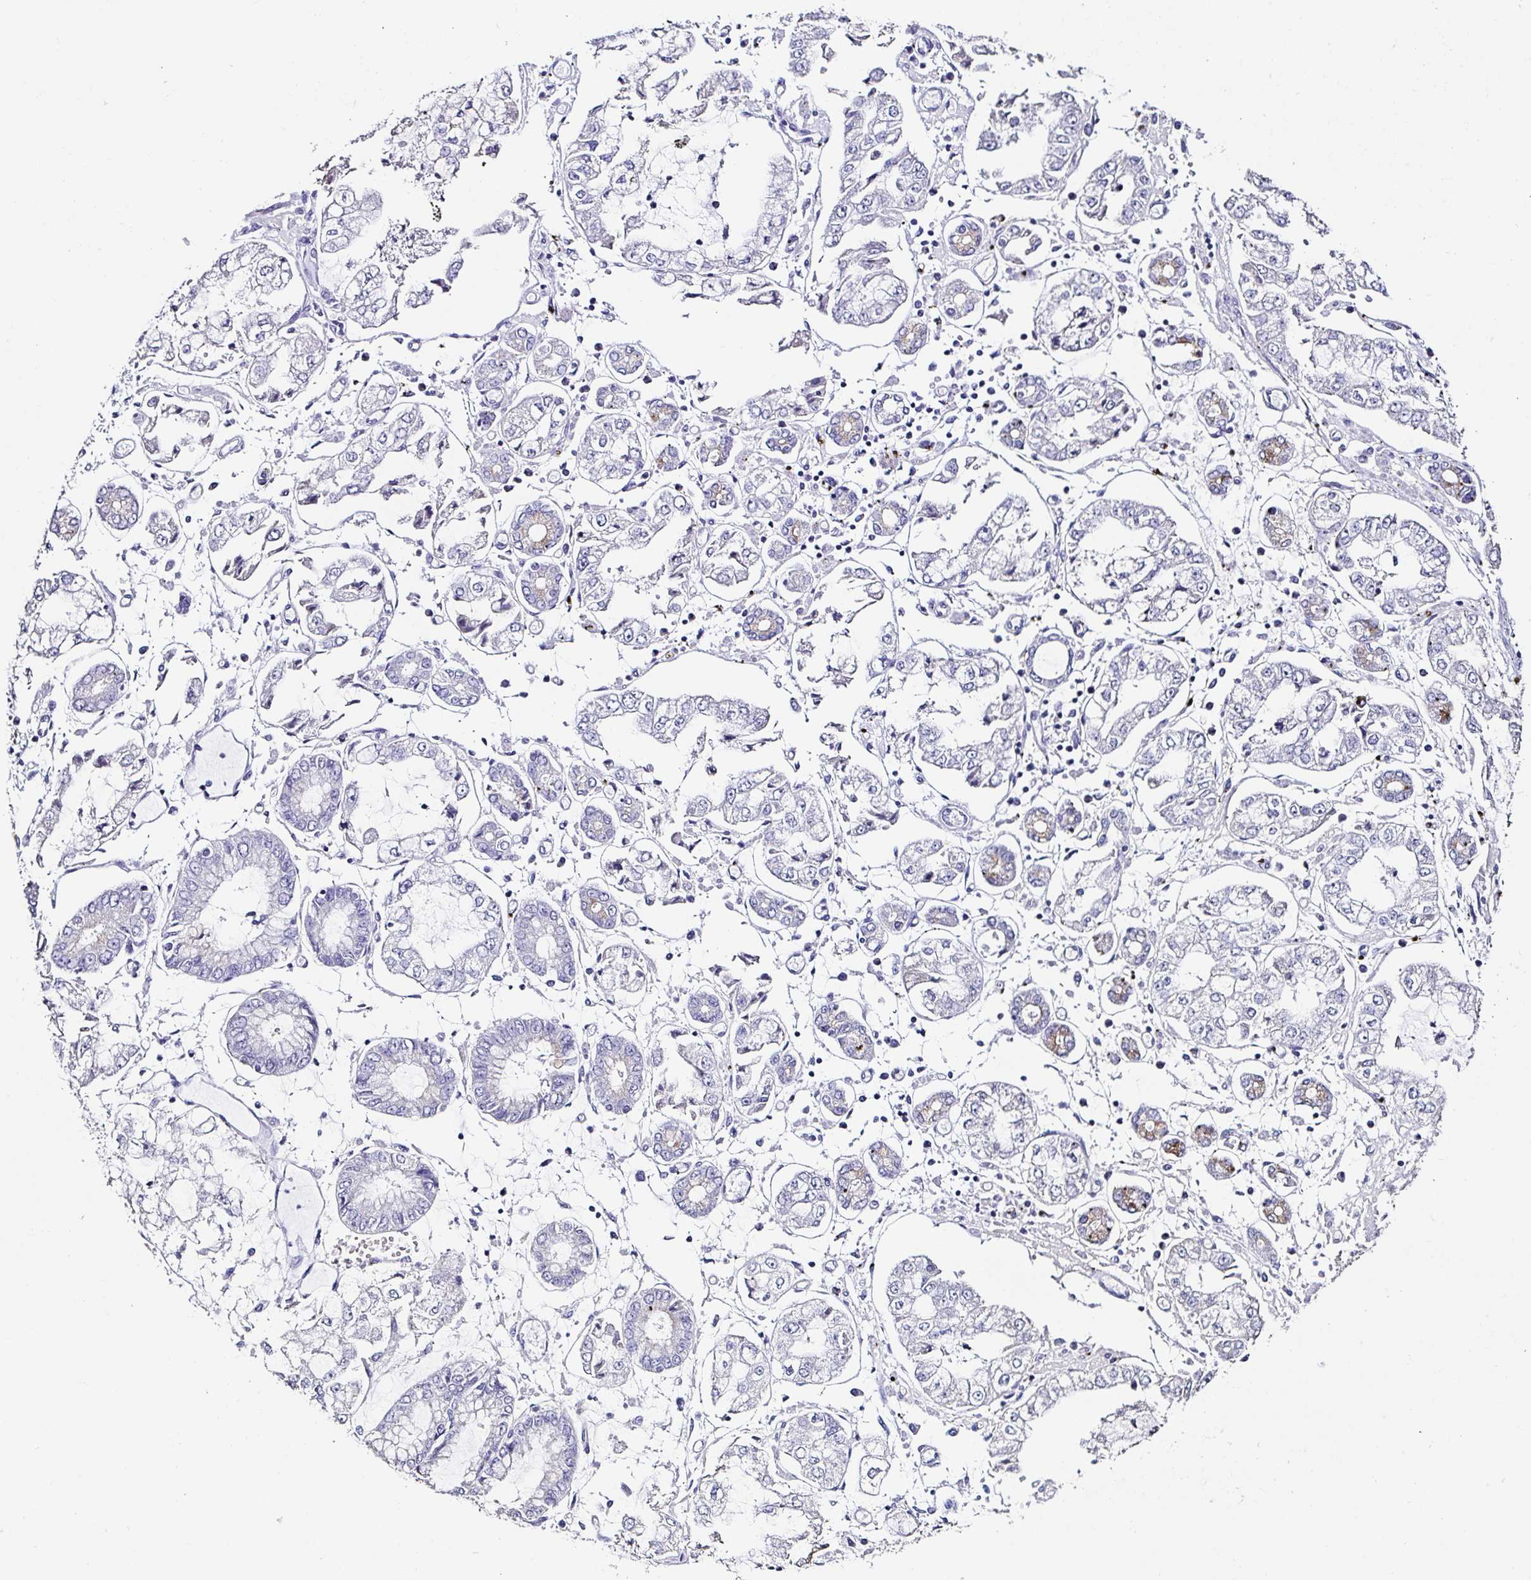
{"staining": {"intensity": "negative", "quantity": "none", "location": "none"}, "tissue": "stomach cancer", "cell_type": "Tumor cells", "image_type": "cancer", "snomed": [{"axis": "morphology", "description": "Adenocarcinoma, NOS"}, {"axis": "topography", "description": "Stomach"}], "caption": "DAB (3,3'-diaminobenzidine) immunohistochemical staining of human stomach cancer shows no significant positivity in tumor cells.", "gene": "TMPRSS11E", "patient": {"sex": "male", "age": 76}}